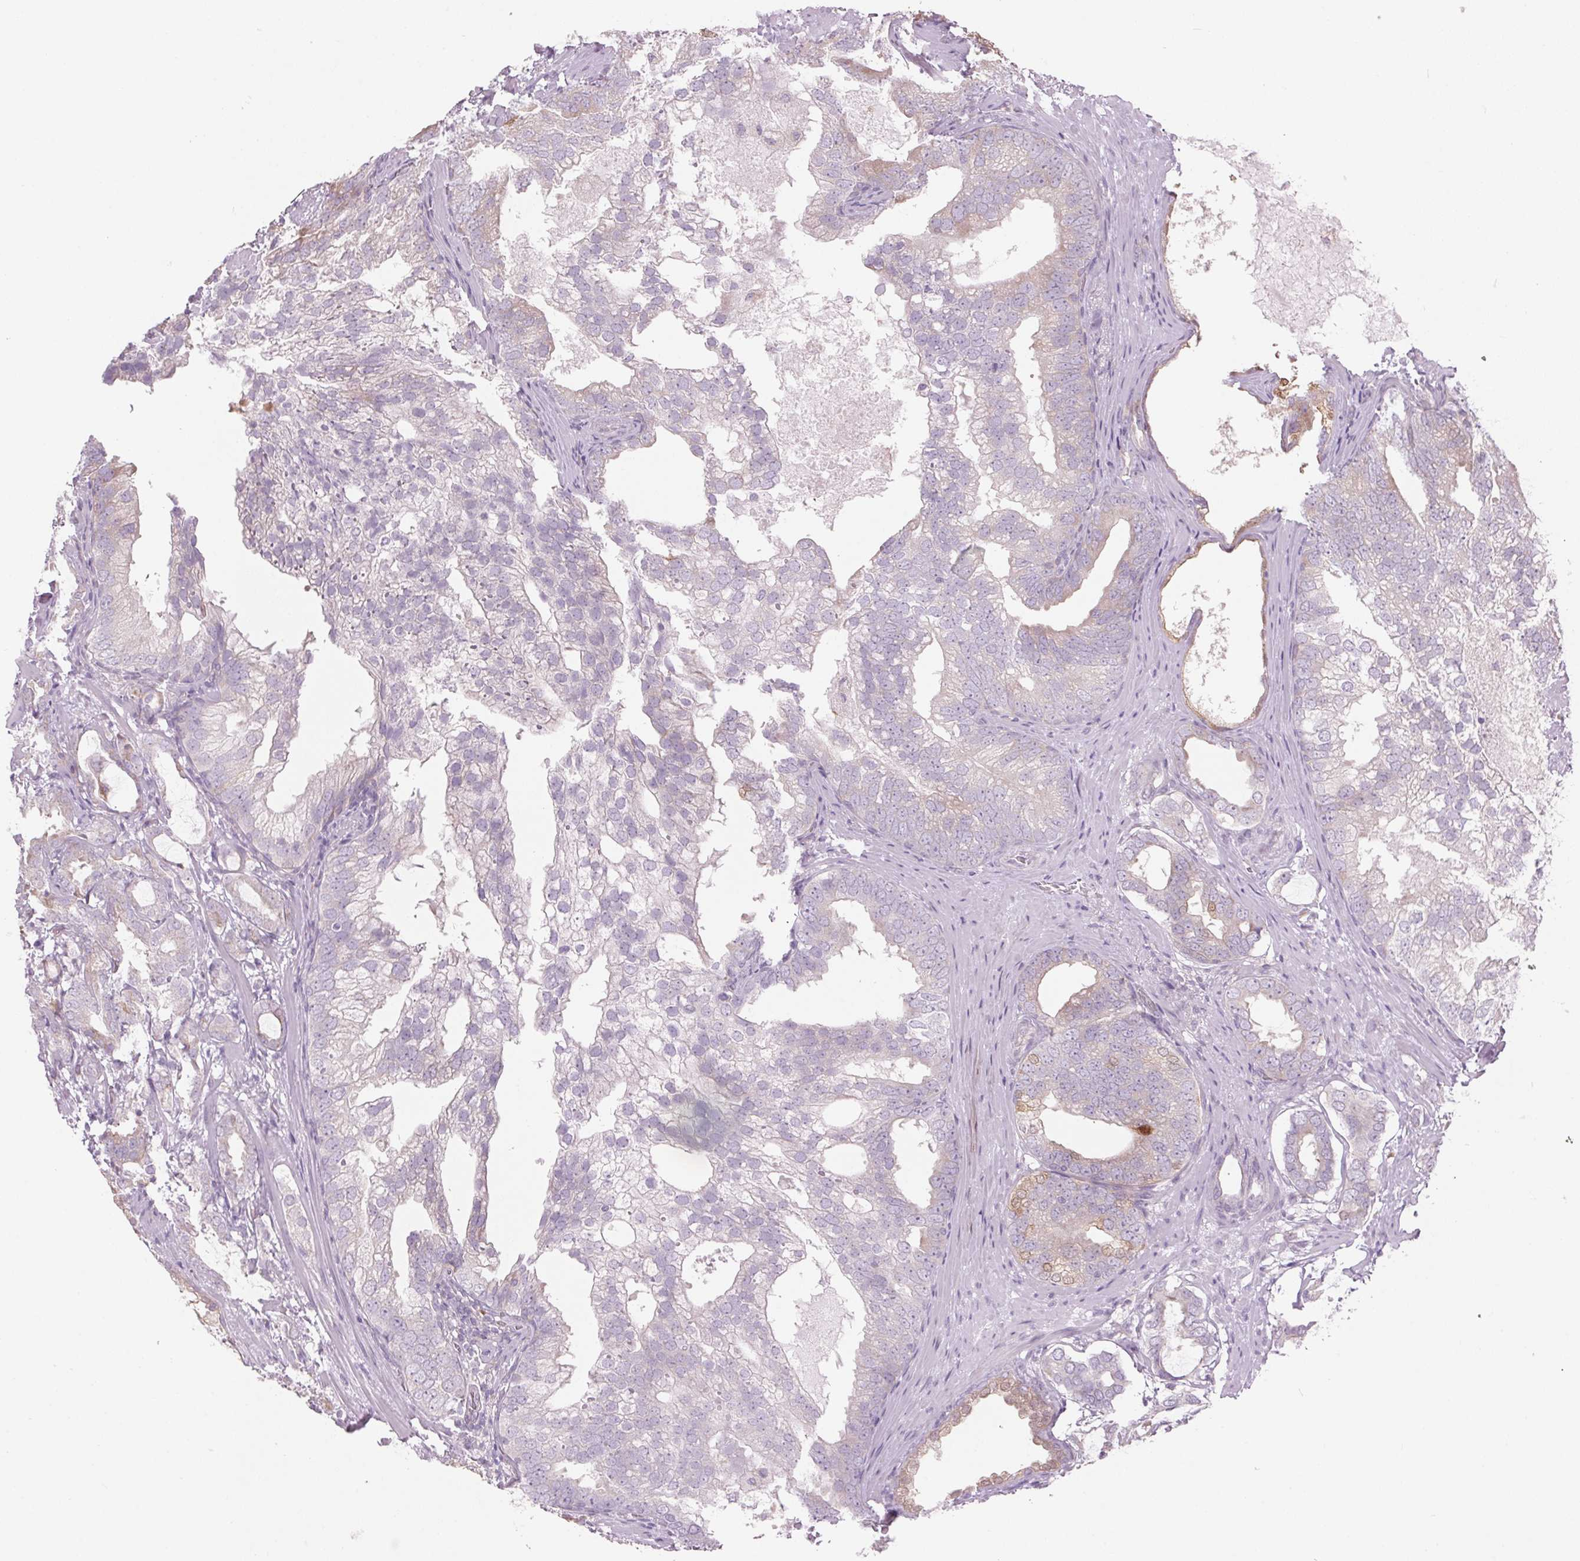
{"staining": {"intensity": "weak", "quantity": "<25%", "location": "cytoplasmic/membranous"}, "tissue": "prostate cancer", "cell_type": "Tumor cells", "image_type": "cancer", "snomed": [{"axis": "morphology", "description": "Adenocarcinoma, High grade"}, {"axis": "topography", "description": "Prostate"}], "caption": "DAB (3,3'-diaminobenzidine) immunohistochemical staining of prostate cancer (high-grade adenocarcinoma) demonstrates no significant positivity in tumor cells. (DAB immunohistochemistry (IHC) visualized using brightfield microscopy, high magnification).", "gene": "GNMT", "patient": {"sex": "male", "age": 75}}